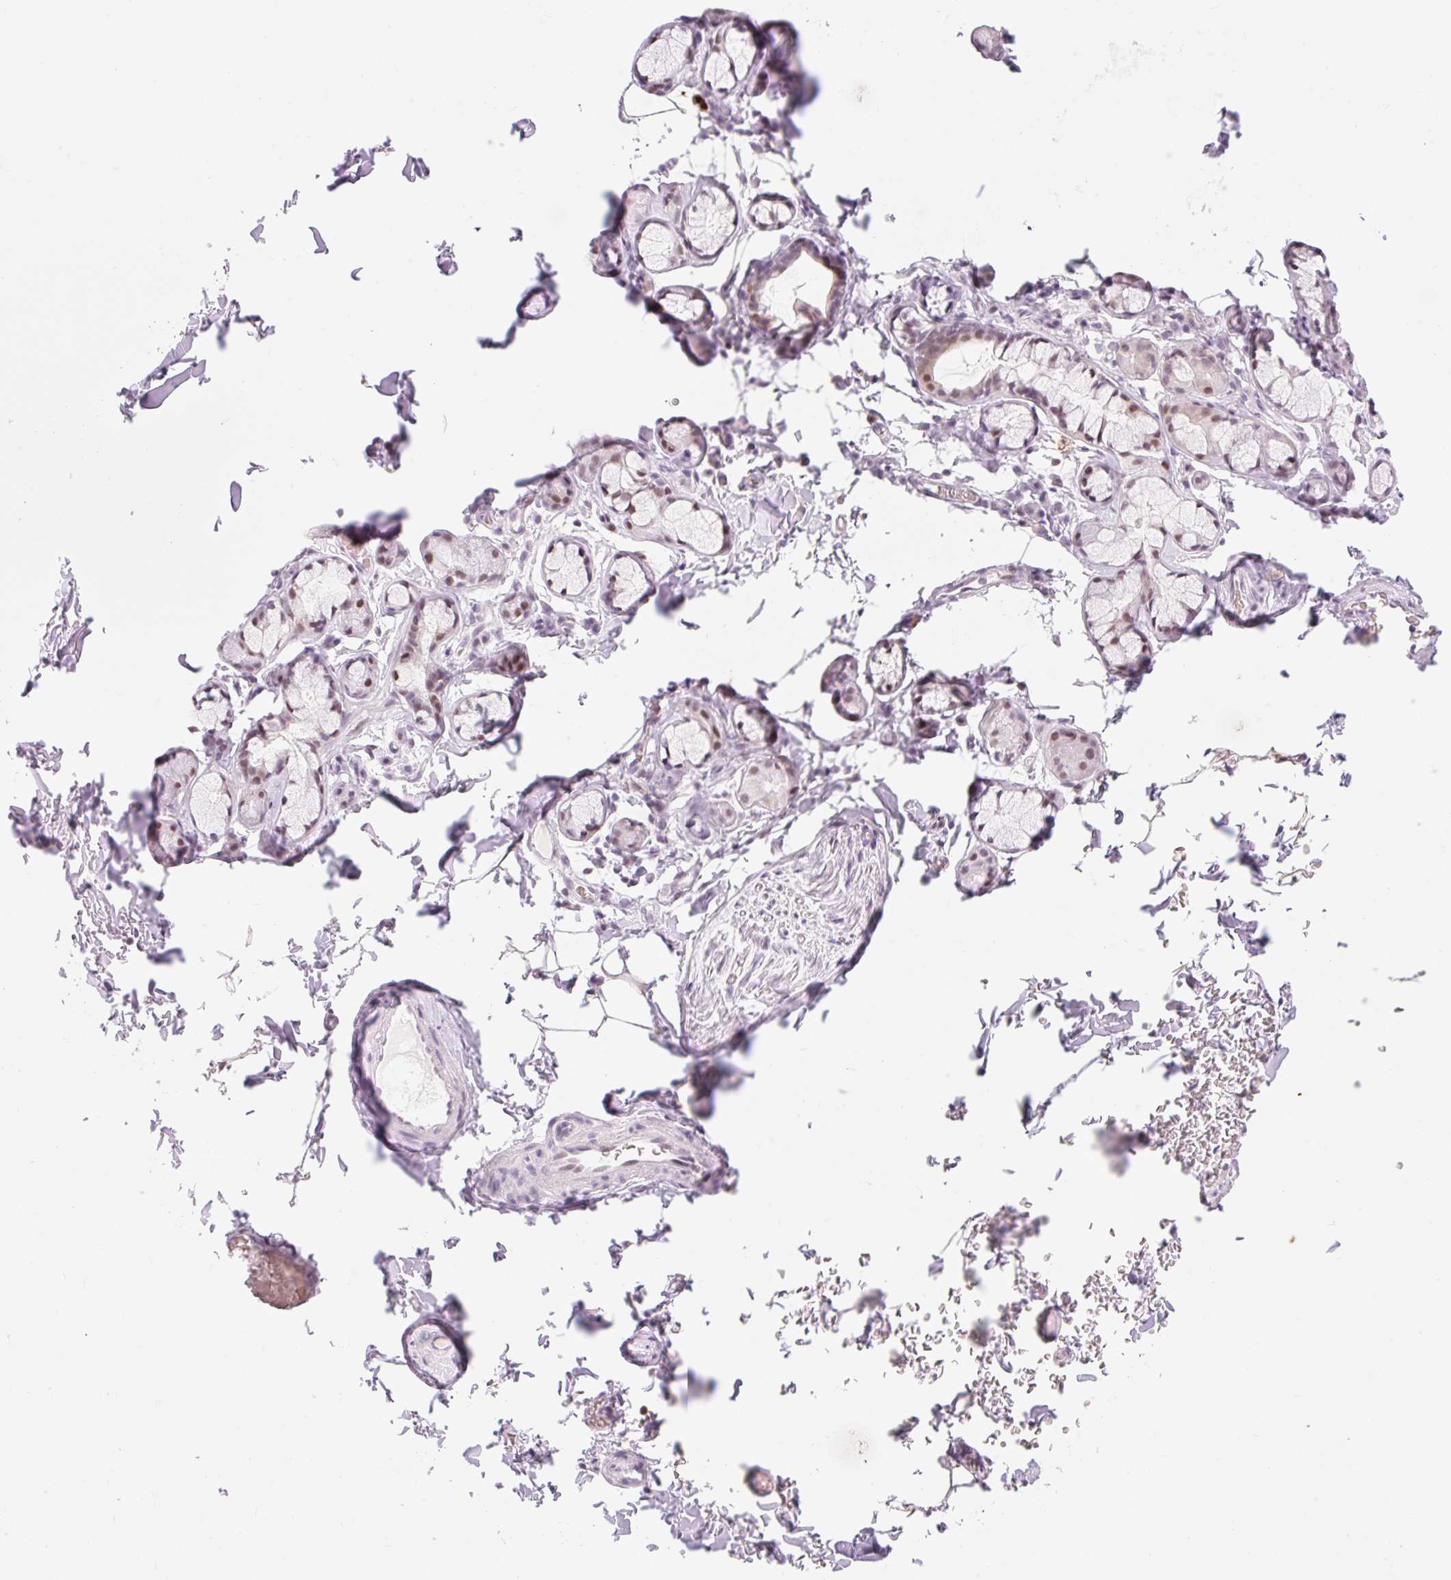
{"staining": {"intensity": "negative", "quantity": "none", "location": "none"}, "tissue": "adipose tissue", "cell_type": "Adipocytes", "image_type": "normal", "snomed": [{"axis": "morphology", "description": "Normal tissue, NOS"}, {"axis": "topography", "description": "Cartilage tissue"}, {"axis": "topography", "description": "Bronchus"}, {"axis": "topography", "description": "Peripheral nerve tissue"}], "caption": "A high-resolution histopathology image shows IHC staining of normal adipose tissue, which exhibits no significant staining in adipocytes.", "gene": "H2BW1", "patient": {"sex": "male", "age": 67}}